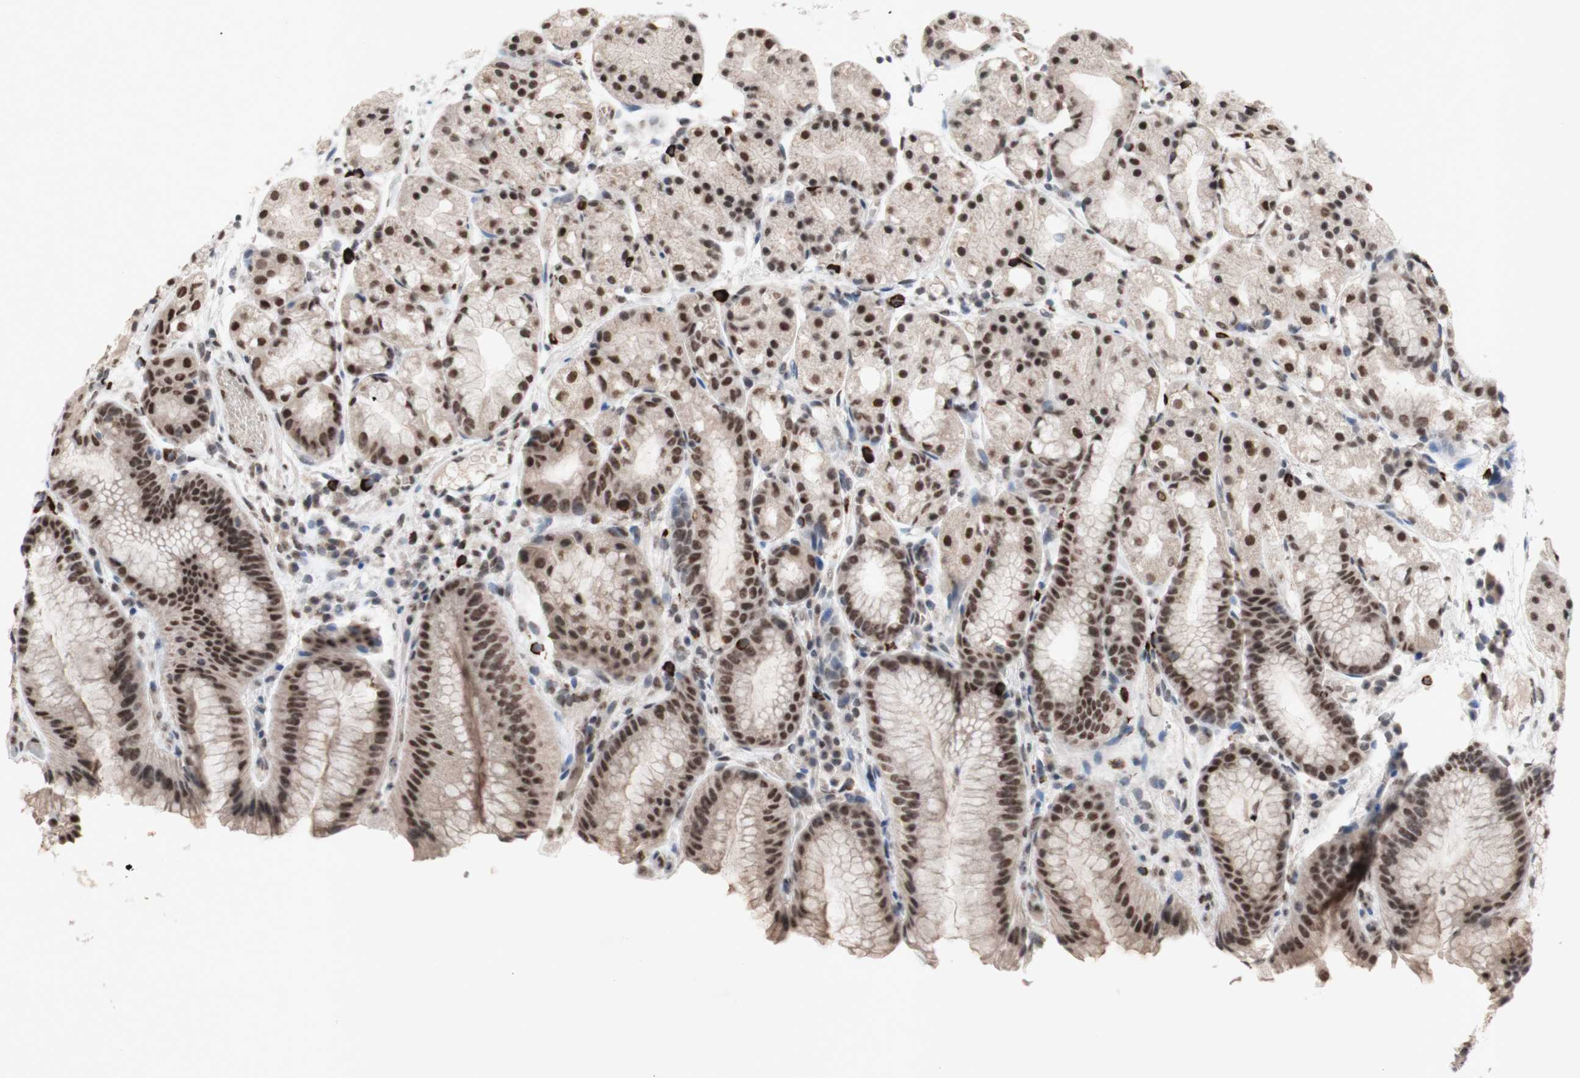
{"staining": {"intensity": "moderate", "quantity": ">75%", "location": "nuclear"}, "tissue": "stomach", "cell_type": "Glandular cells", "image_type": "normal", "snomed": [{"axis": "morphology", "description": "Normal tissue, NOS"}, {"axis": "topography", "description": "Stomach, upper"}], "caption": "Immunohistochemical staining of unremarkable stomach reveals moderate nuclear protein staining in approximately >75% of glandular cells. (DAB (3,3'-diaminobenzidine) = brown stain, brightfield microscopy at high magnification).", "gene": "SFPQ", "patient": {"sex": "male", "age": 72}}